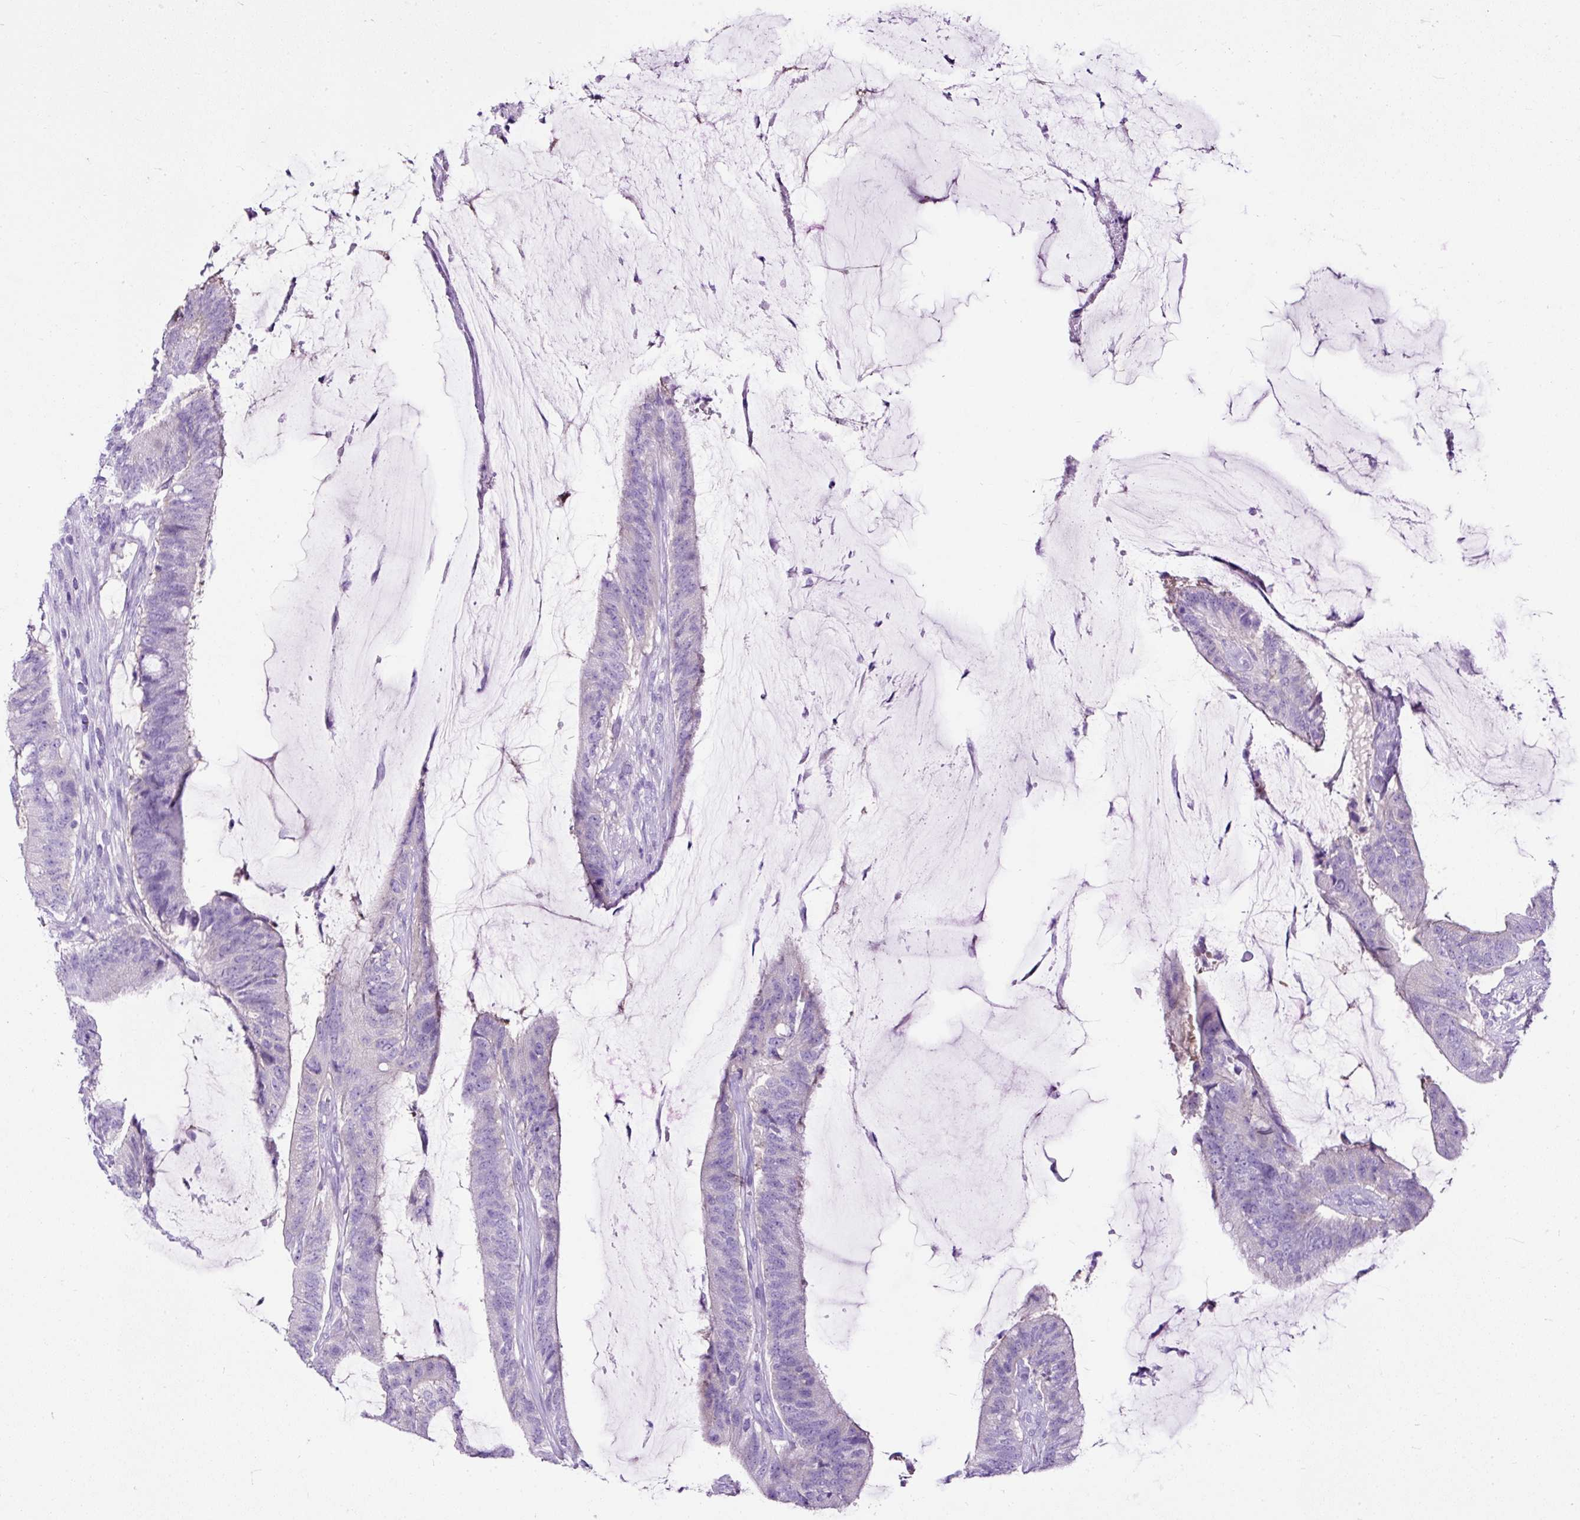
{"staining": {"intensity": "negative", "quantity": "none", "location": "none"}, "tissue": "colorectal cancer", "cell_type": "Tumor cells", "image_type": "cancer", "snomed": [{"axis": "morphology", "description": "Adenocarcinoma, NOS"}, {"axis": "topography", "description": "Colon"}], "caption": "High power microscopy histopathology image of an immunohistochemistry micrograph of colorectal cancer (adenocarcinoma), revealing no significant positivity in tumor cells.", "gene": "STOX2", "patient": {"sex": "female", "age": 43}}